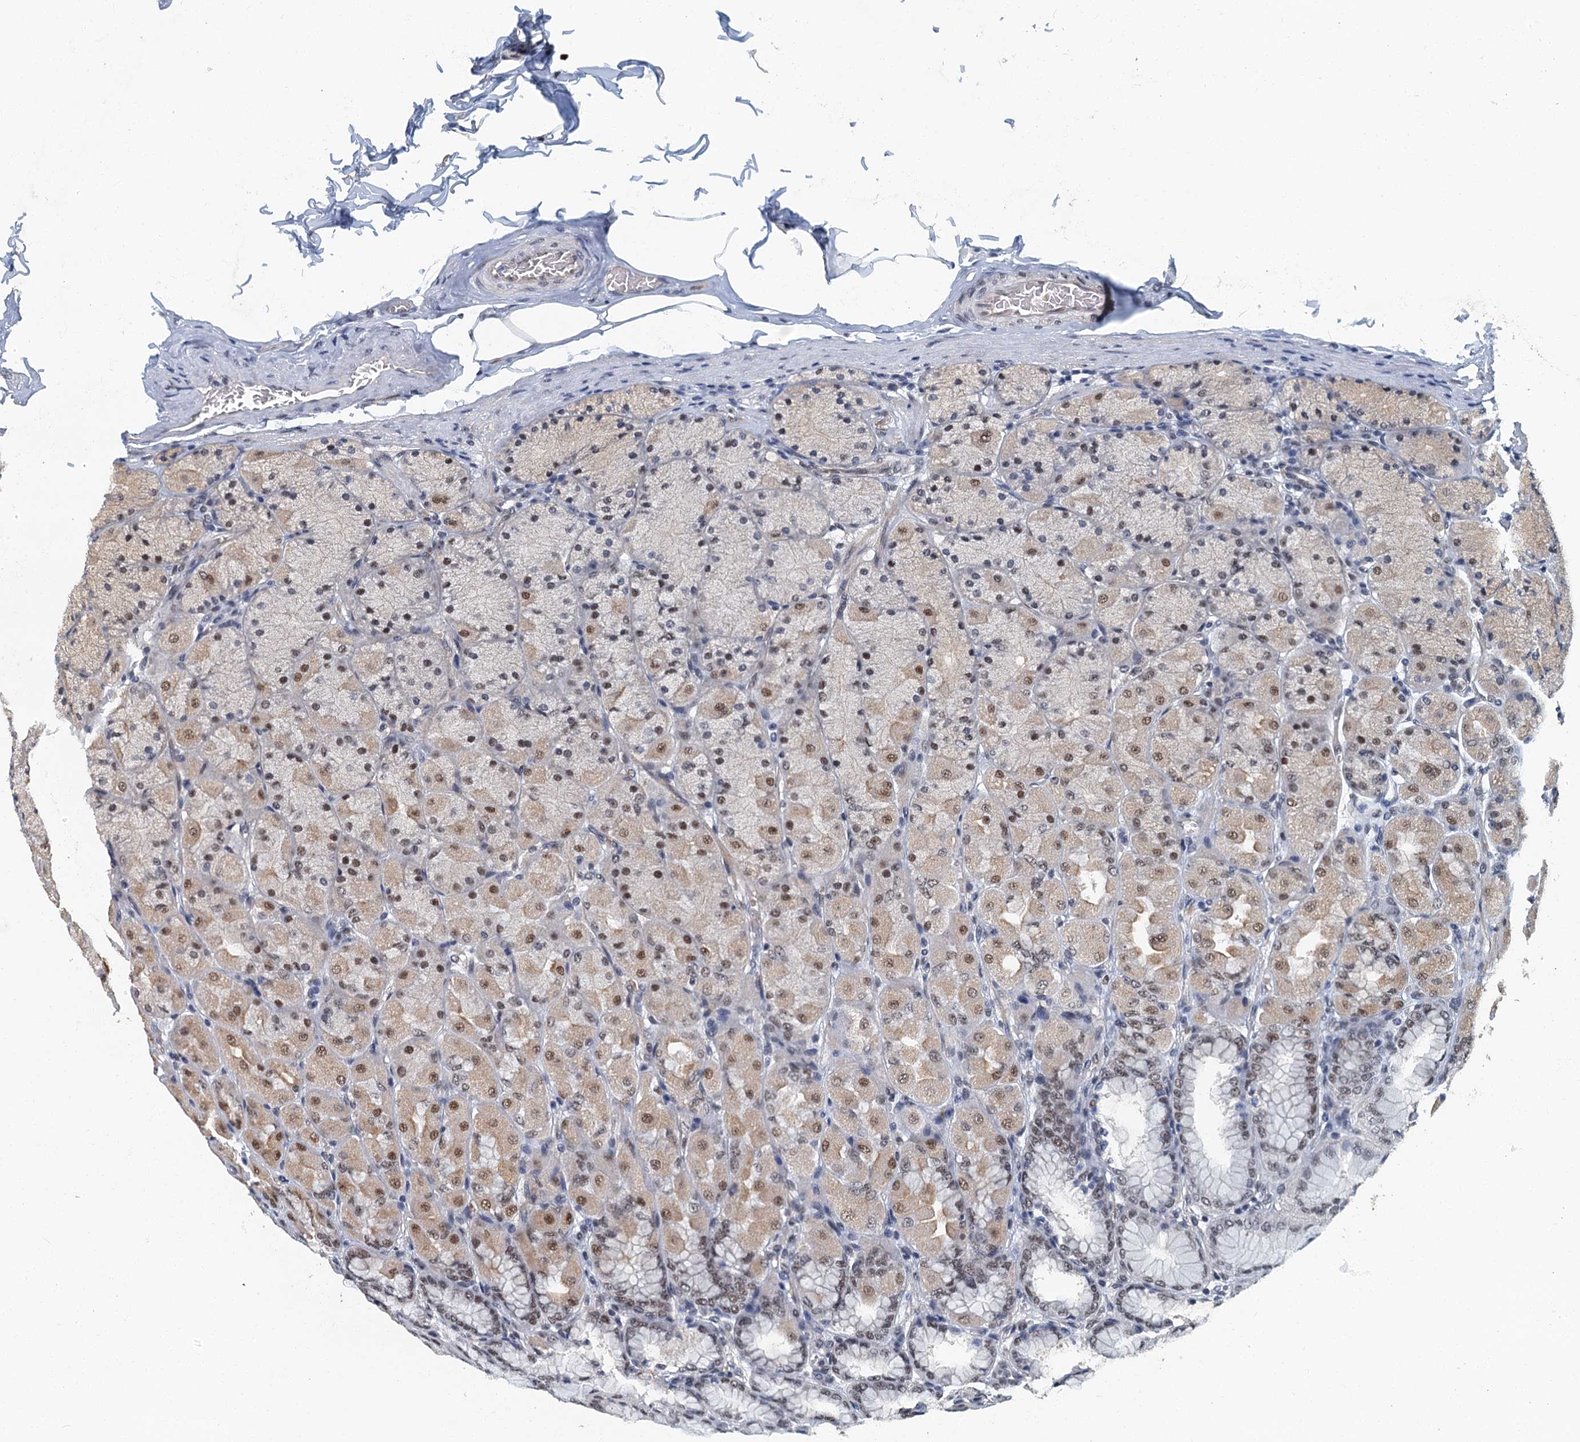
{"staining": {"intensity": "moderate", "quantity": ">75%", "location": "cytoplasmic/membranous,nuclear"}, "tissue": "stomach", "cell_type": "Glandular cells", "image_type": "normal", "snomed": [{"axis": "morphology", "description": "Normal tissue, NOS"}, {"axis": "topography", "description": "Stomach, upper"}], "caption": "Moderate cytoplasmic/membranous,nuclear staining for a protein is appreciated in approximately >75% of glandular cells of normal stomach using immunohistochemistry.", "gene": "GADL1", "patient": {"sex": "female", "age": 56}}